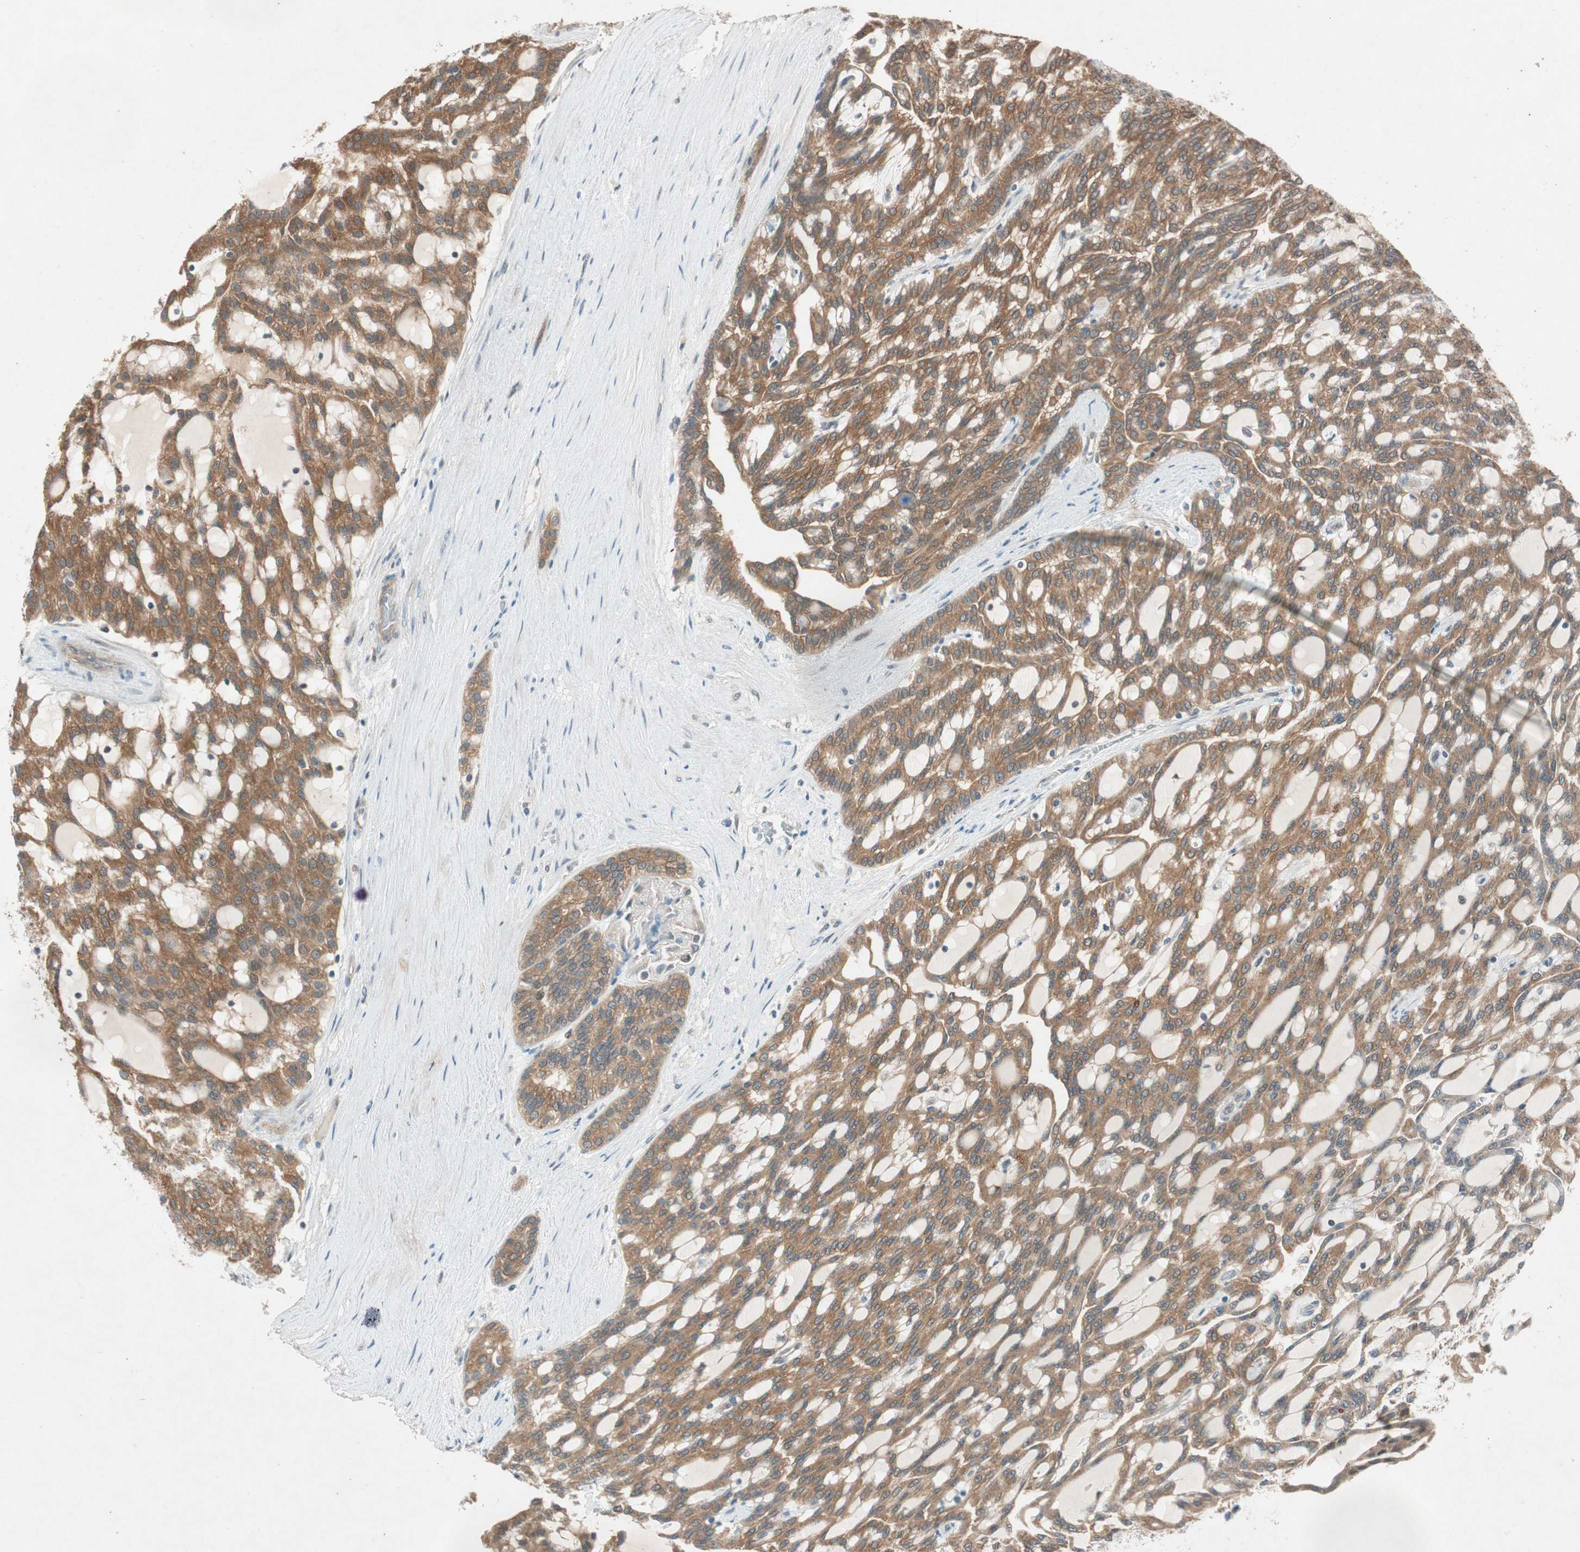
{"staining": {"intensity": "weak", "quantity": ">75%", "location": "cytoplasmic/membranous"}, "tissue": "renal cancer", "cell_type": "Tumor cells", "image_type": "cancer", "snomed": [{"axis": "morphology", "description": "Adenocarcinoma, NOS"}, {"axis": "topography", "description": "Kidney"}], "caption": "Immunohistochemical staining of human renal adenocarcinoma displays weak cytoplasmic/membranous protein positivity in approximately >75% of tumor cells.", "gene": "NCLN", "patient": {"sex": "male", "age": 63}}